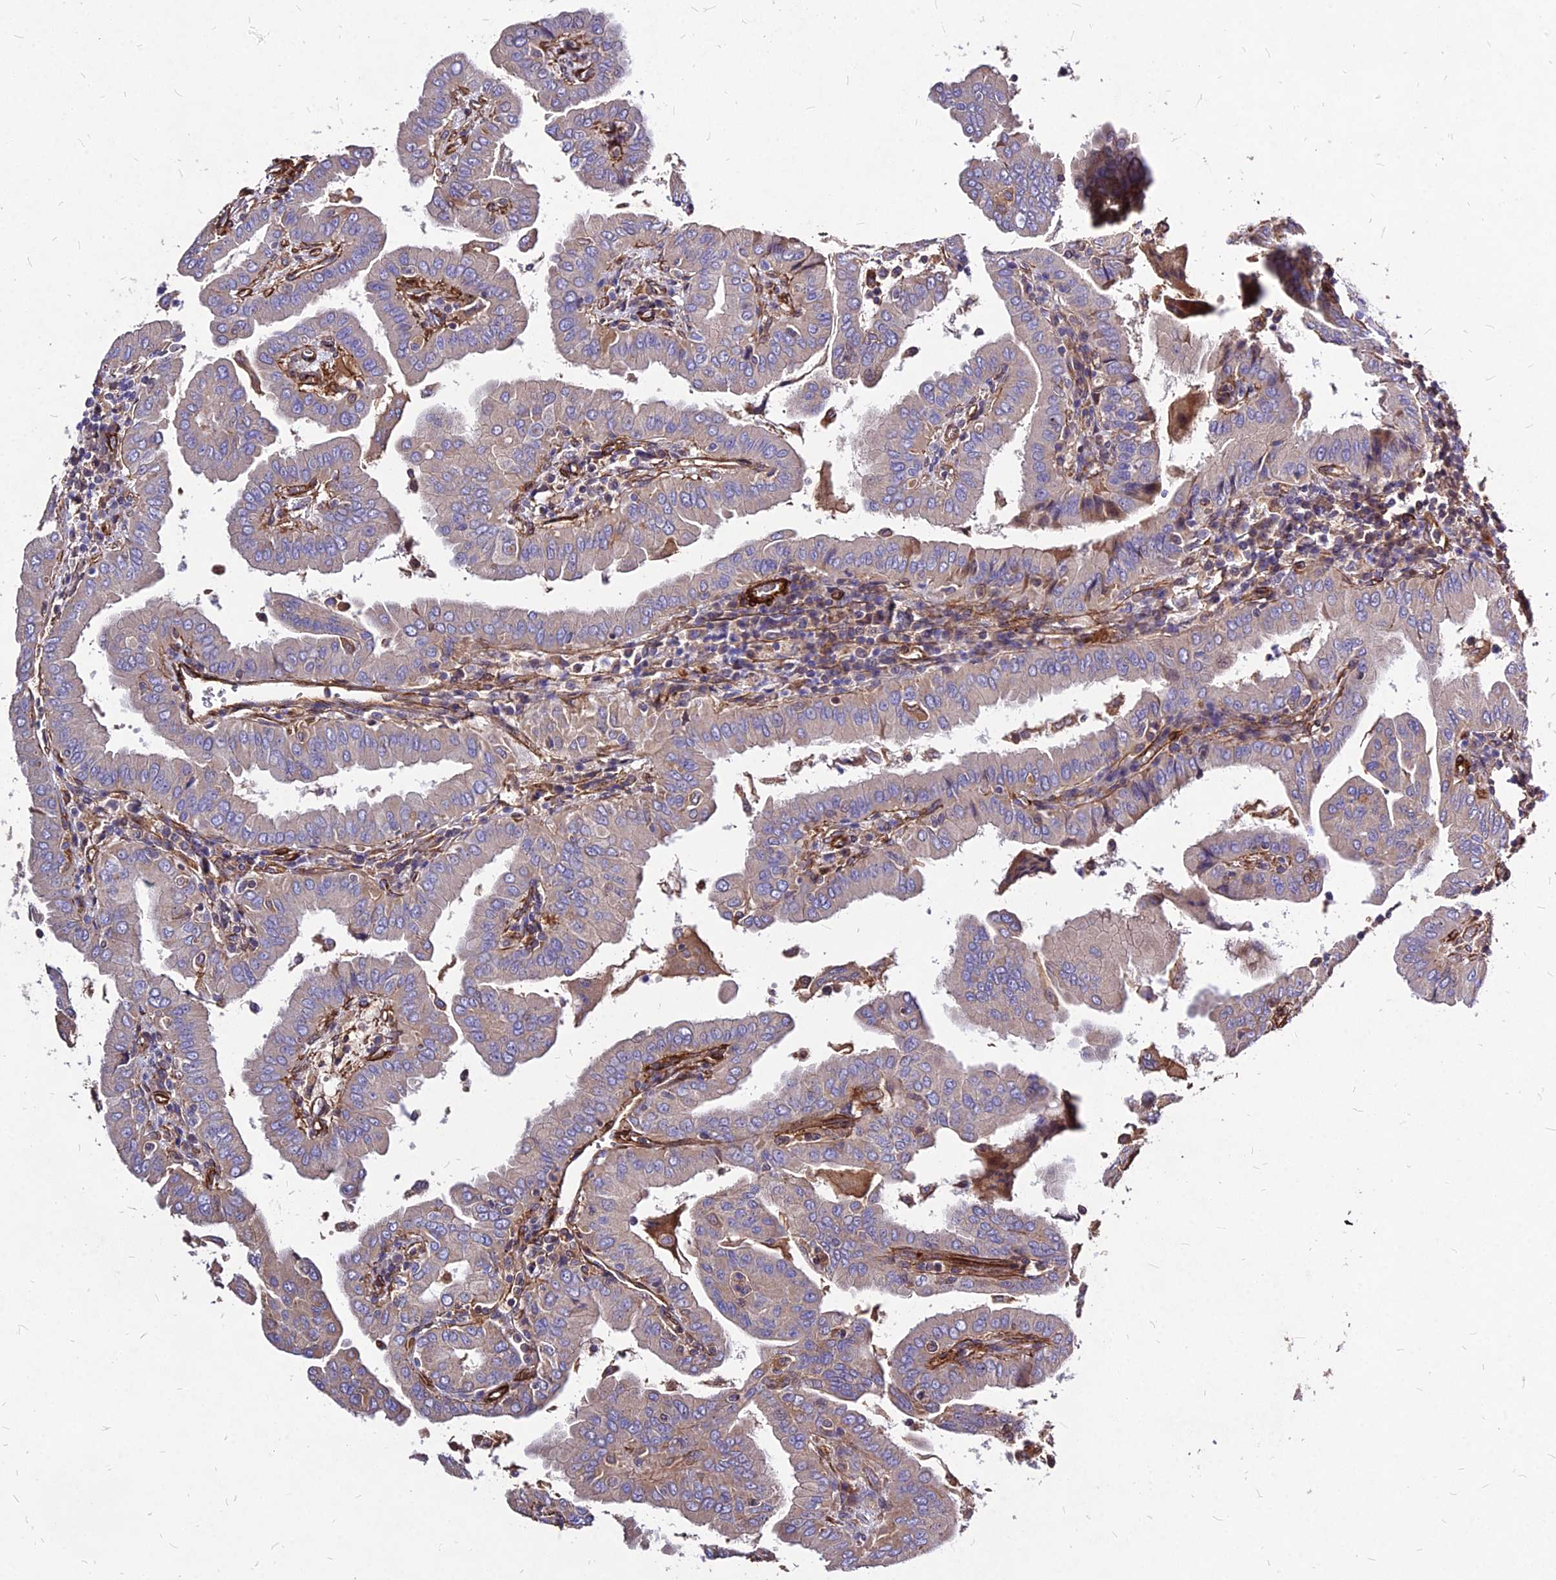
{"staining": {"intensity": "negative", "quantity": "none", "location": "none"}, "tissue": "thyroid cancer", "cell_type": "Tumor cells", "image_type": "cancer", "snomed": [{"axis": "morphology", "description": "Papillary adenocarcinoma, NOS"}, {"axis": "topography", "description": "Thyroid gland"}], "caption": "Thyroid cancer was stained to show a protein in brown. There is no significant expression in tumor cells. (IHC, brightfield microscopy, high magnification).", "gene": "EFCC1", "patient": {"sex": "male", "age": 33}}